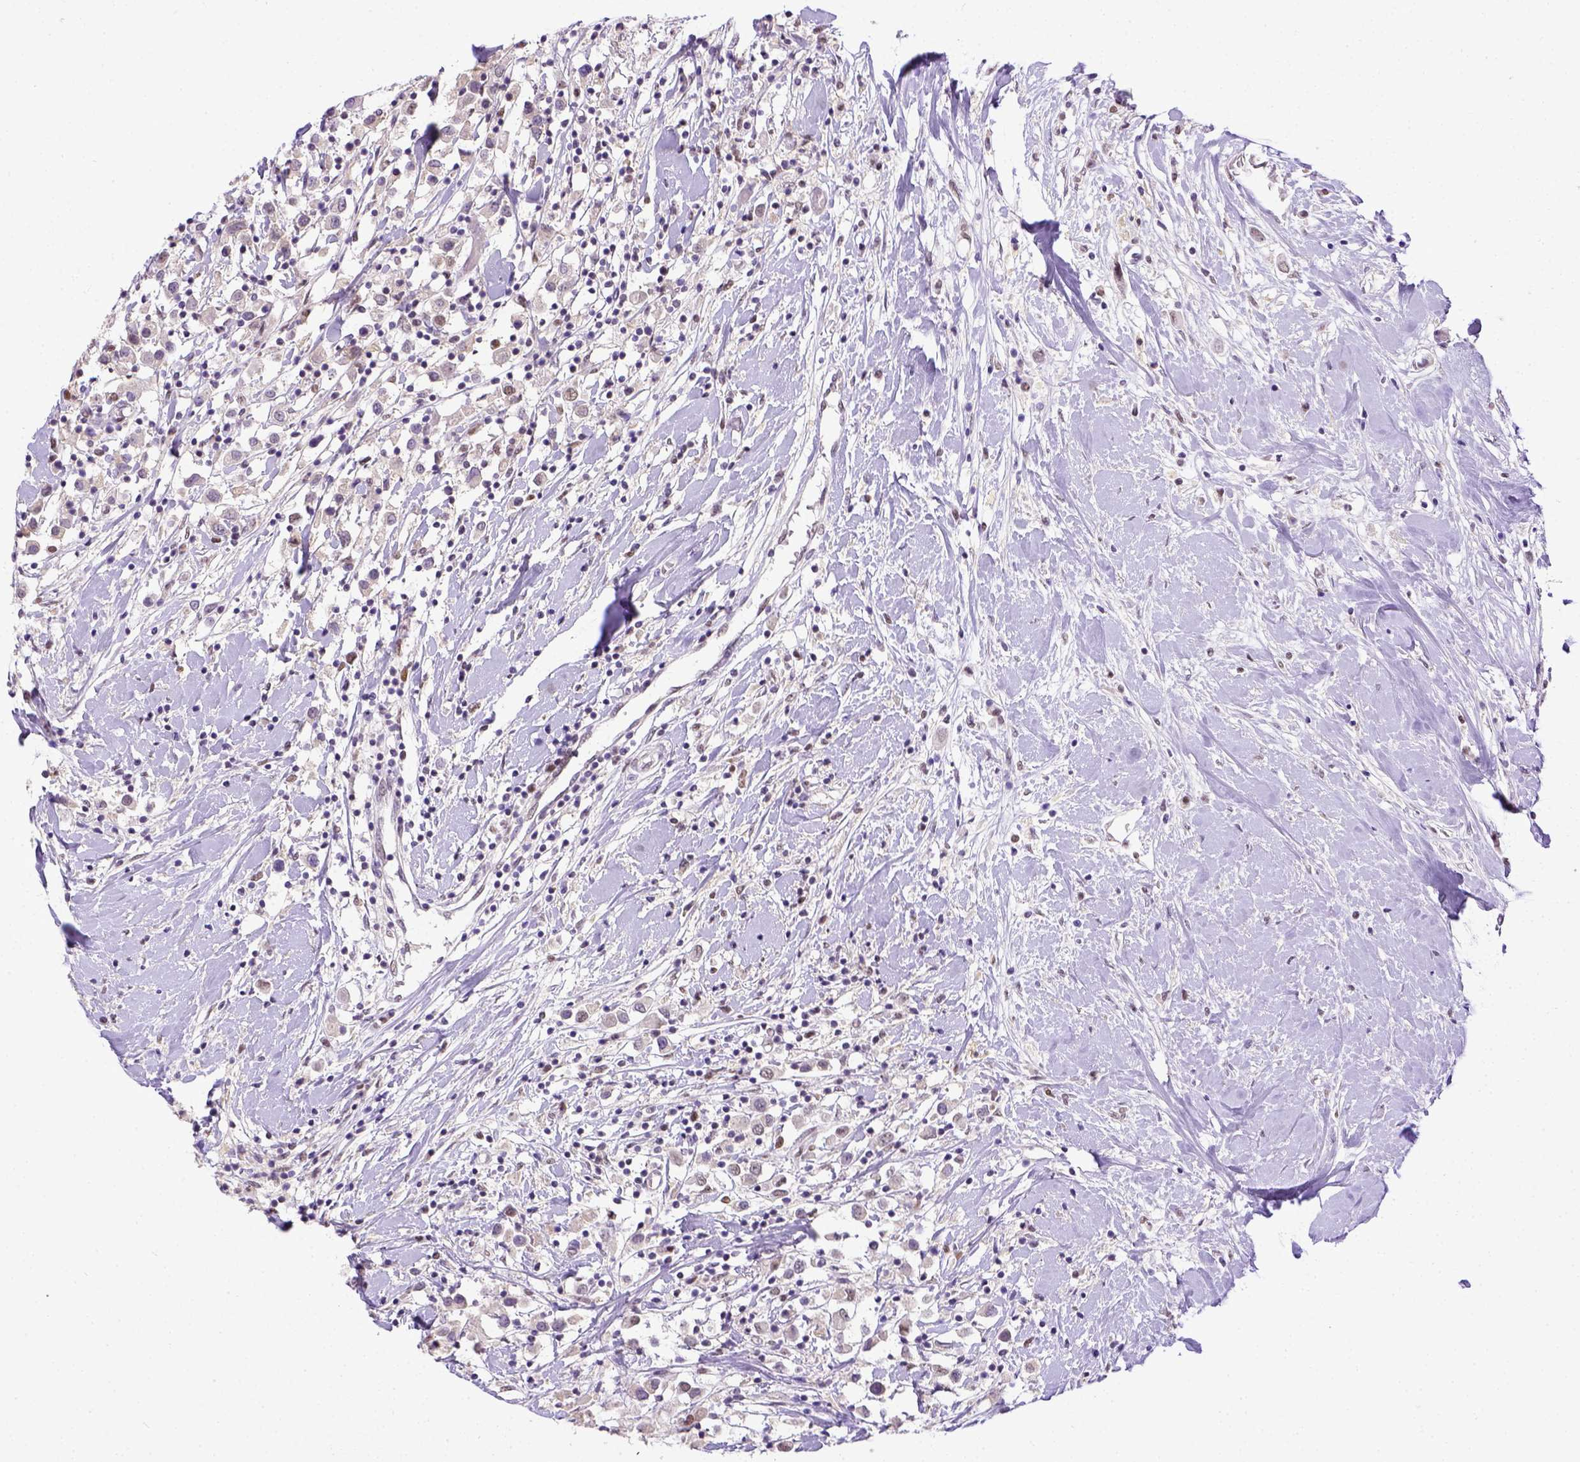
{"staining": {"intensity": "weak", "quantity": ">75%", "location": "cytoplasmic/membranous"}, "tissue": "breast cancer", "cell_type": "Tumor cells", "image_type": "cancer", "snomed": [{"axis": "morphology", "description": "Duct carcinoma"}, {"axis": "topography", "description": "Breast"}], "caption": "Immunohistochemical staining of breast cancer (intraductal carcinoma) displays low levels of weak cytoplasmic/membranous positivity in about >75% of tumor cells.", "gene": "ERCC1", "patient": {"sex": "female", "age": 61}}